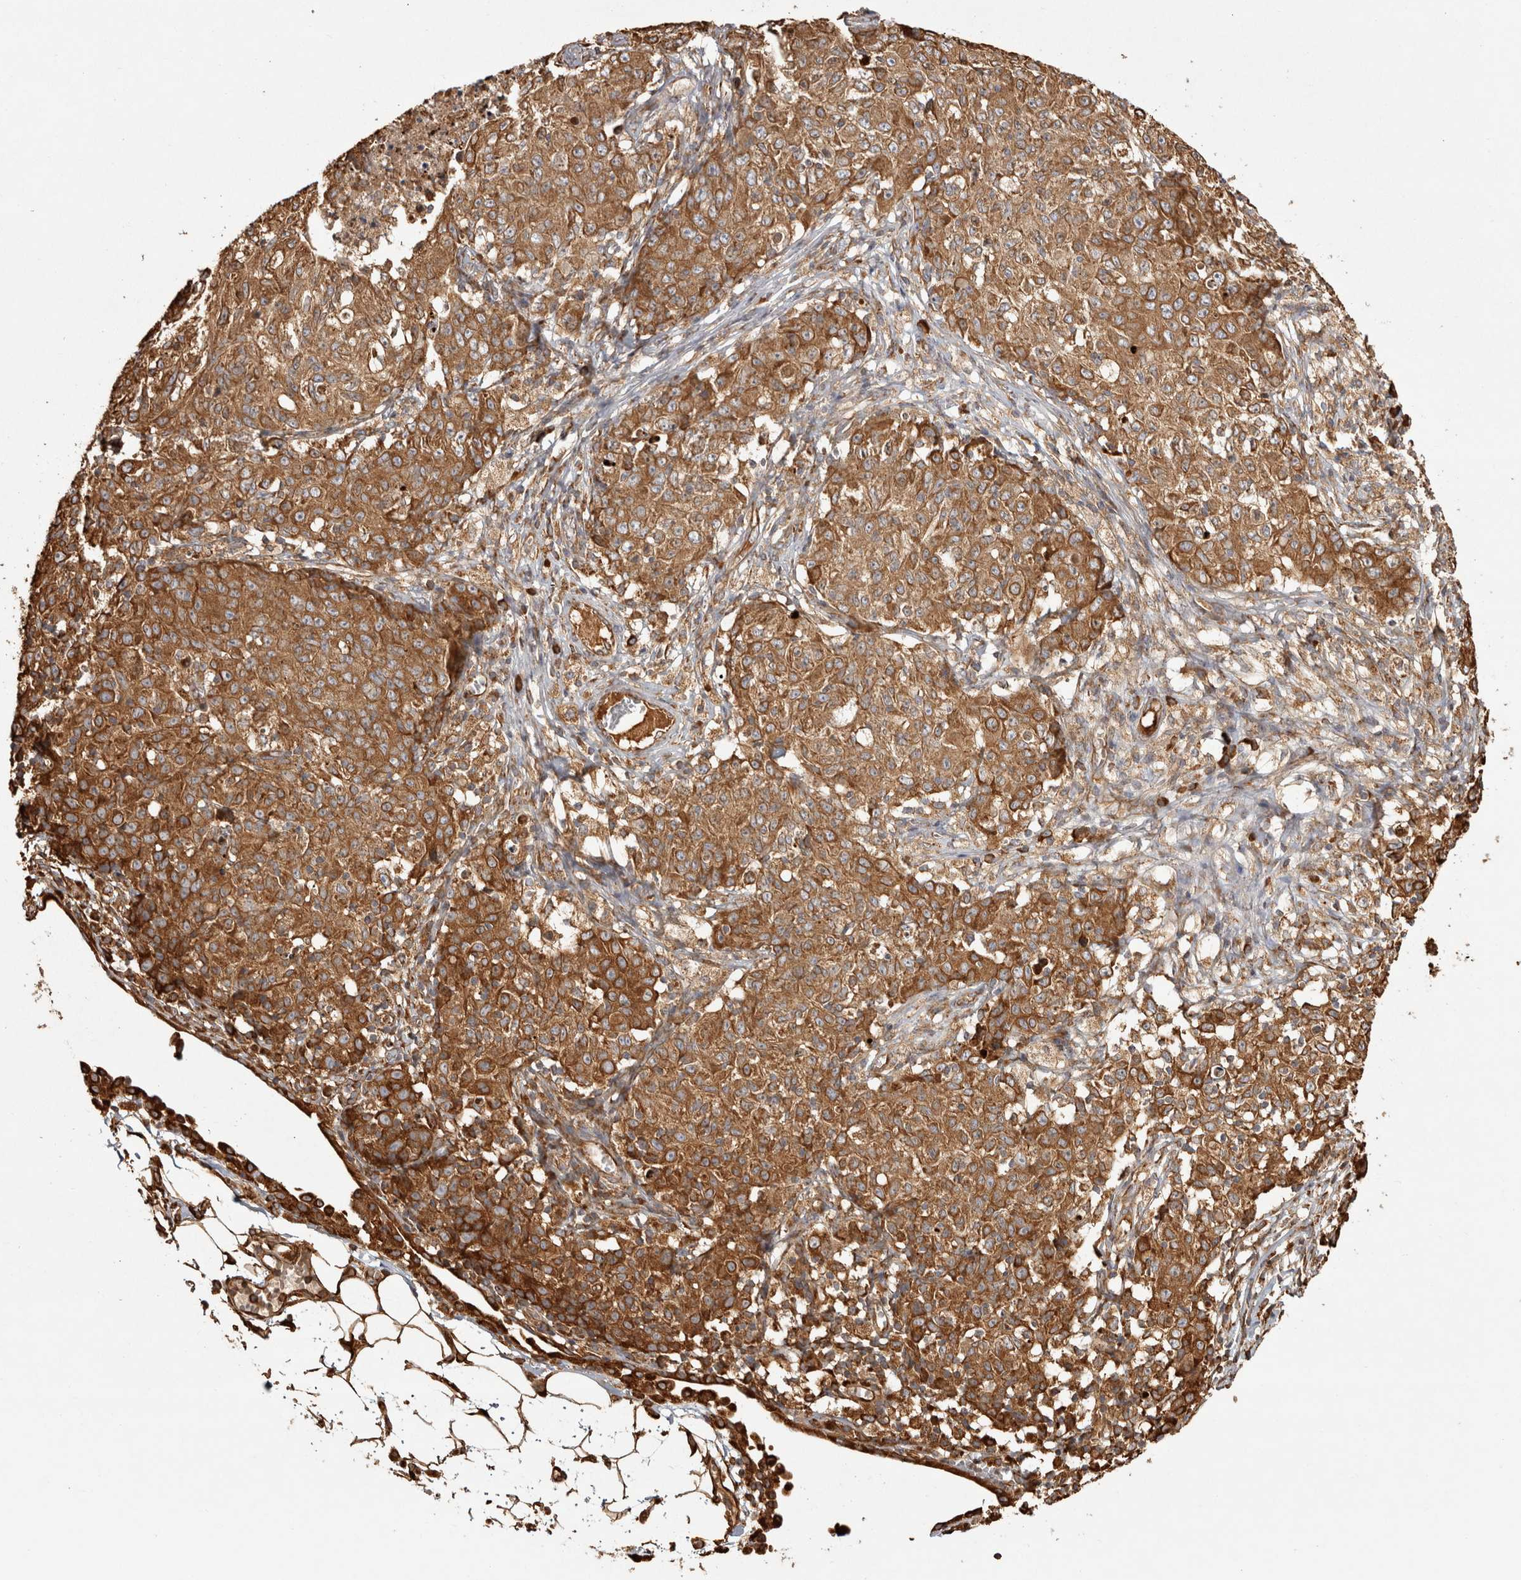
{"staining": {"intensity": "strong", "quantity": ">75%", "location": "cytoplasmic/membranous"}, "tissue": "ovarian cancer", "cell_type": "Tumor cells", "image_type": "cancer", "snomed": [{"axis": "morphology", "description": "Carcinoma, endometroid"}, {"axis": "topography", "description": "Ovary"}], "caption": "Strong cytoplasmic/membranous staining for a protein is seen in approximately >75% of tumor cells of endometroid carcinoma (ovarian) using immunohistochemistry.", "gene": "CAMSAP2", "patient": {"sex": "female", "age": 42}}